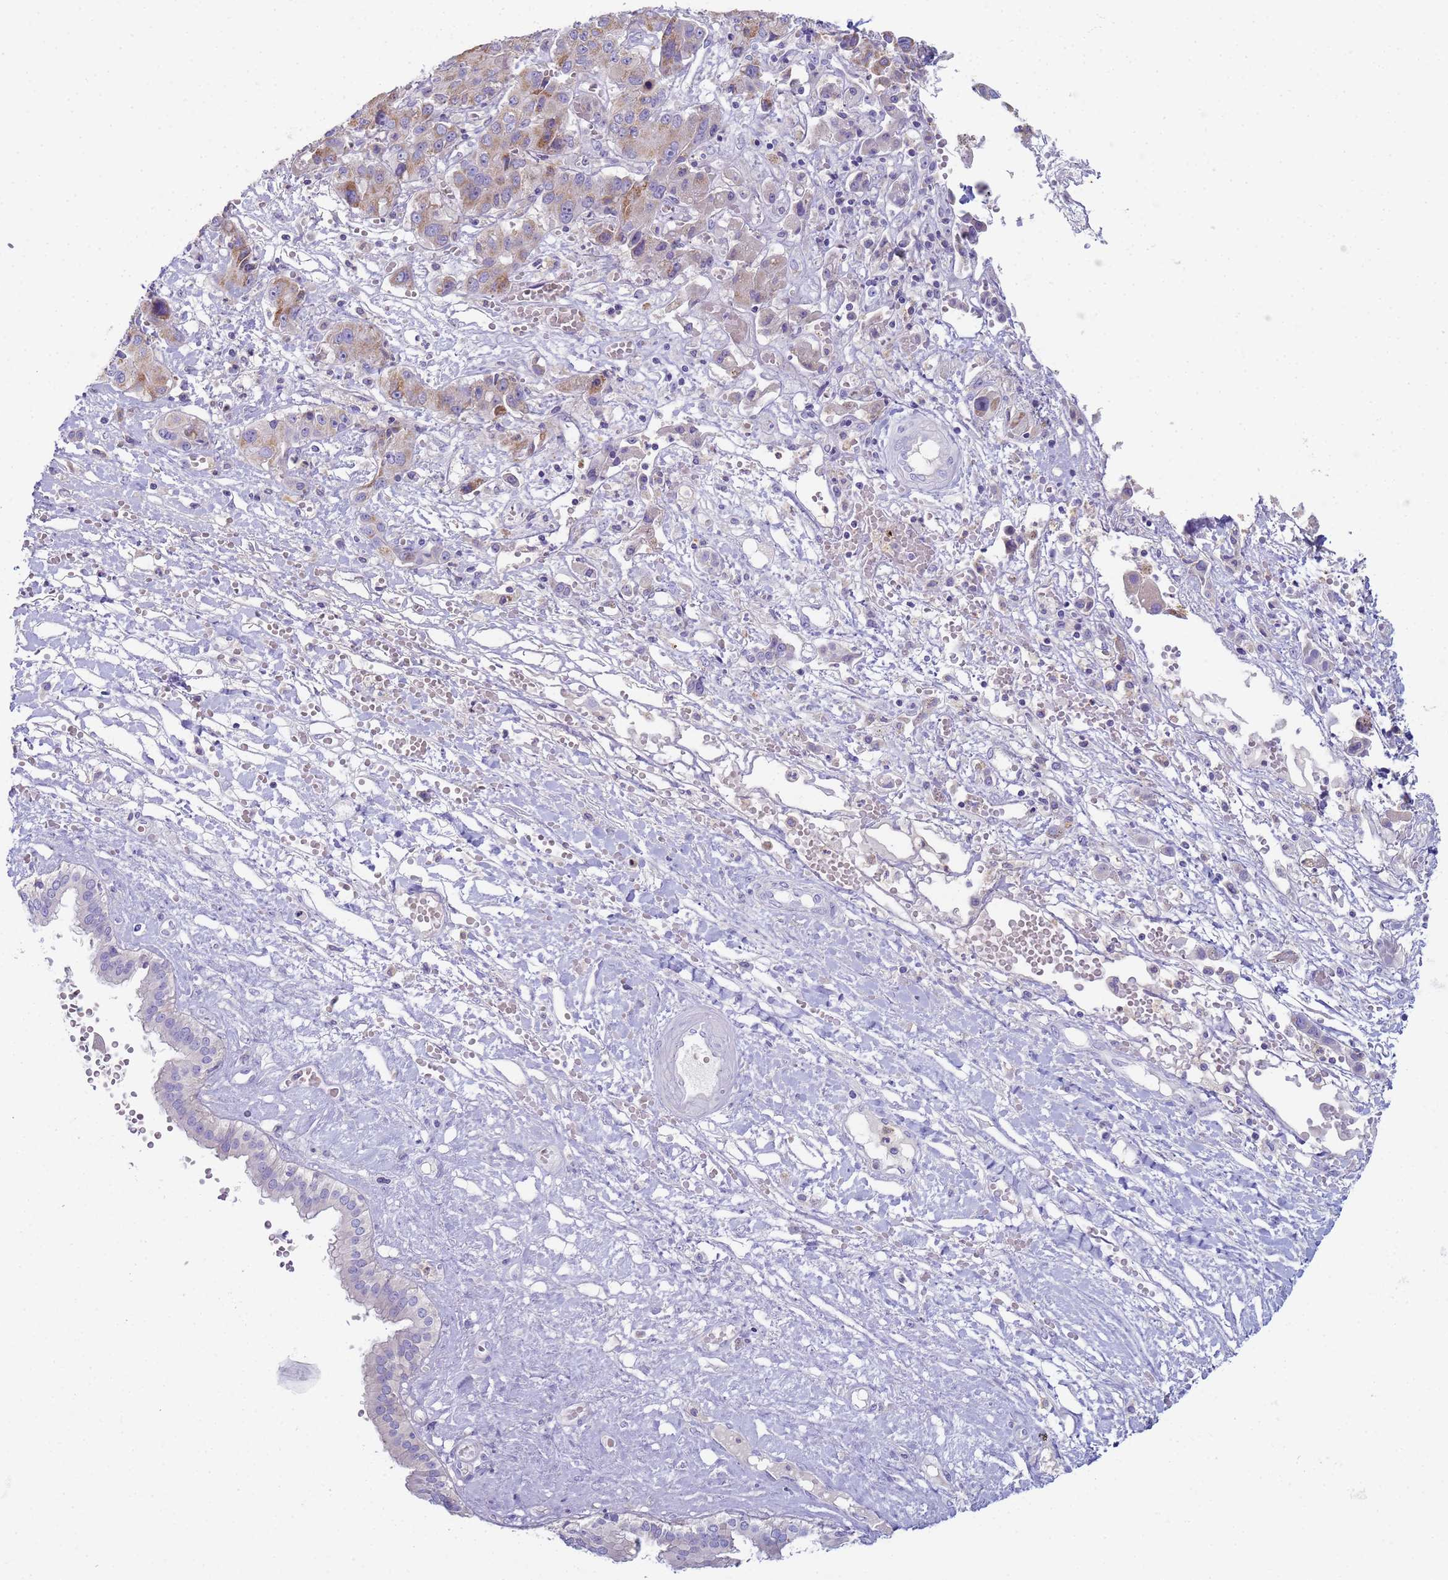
{"staining": {"intensity": "negative", "quantity": "none", "location": "none"}, "tissue": "liver cancer", "cell_type": "Tumor cells", "image_type": "cancer", "snomed": [{"axis": "morphology", "description": "Cholangiocarcinoma"}, {"axis": "topography", "description": "Liver"}], "caption": "There is no significant staining in tumor cells of cholangiocarcinoma (liver). Nuclei are stained in blue.", "gene": "CR1", "patient": {"sex": "male", "age": 67}}